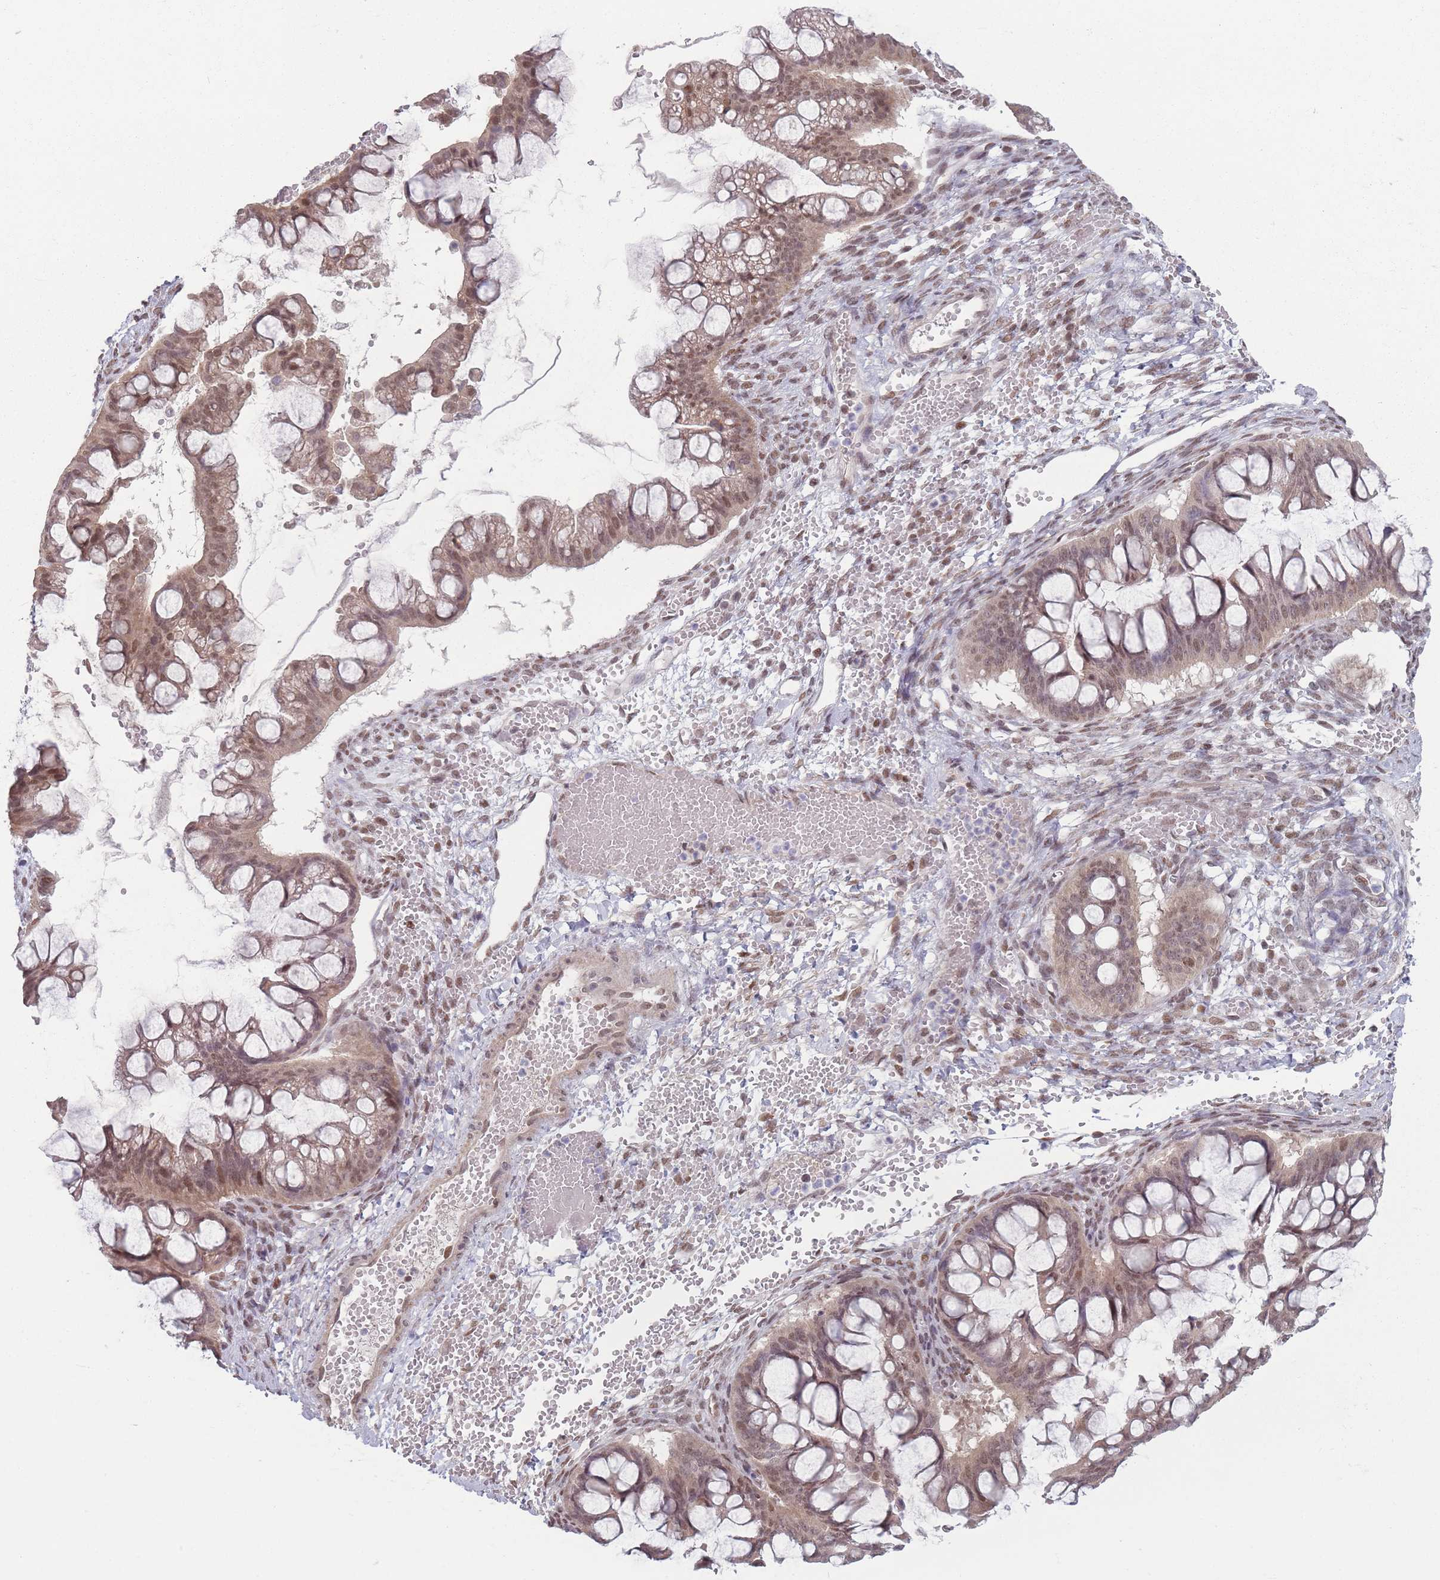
{"staining": {"intensity": "moderate", "quantity": ">75%", "location": "nuclear"}, "tissue": "ovarian cancer", "cell_type": "Tumor cells", "image_type": "cancer", "snomed": [{"axis": "morphology", "description": "Cystadenocarcinoma, mucinous, NOS"}, {"axis": "topography", "description": "Ovary"}], "caption": "A brown stain labels moderate nuclear expression of a protein in human mucinous cystadenocarcinoma (ovarian) tumor cells. Immunohistochemistry stains the protein of interest in brown and the nuclei are stained blue.", "gene": "SH3BGRL2", "patient": {"sex": "female", "age": 73}}